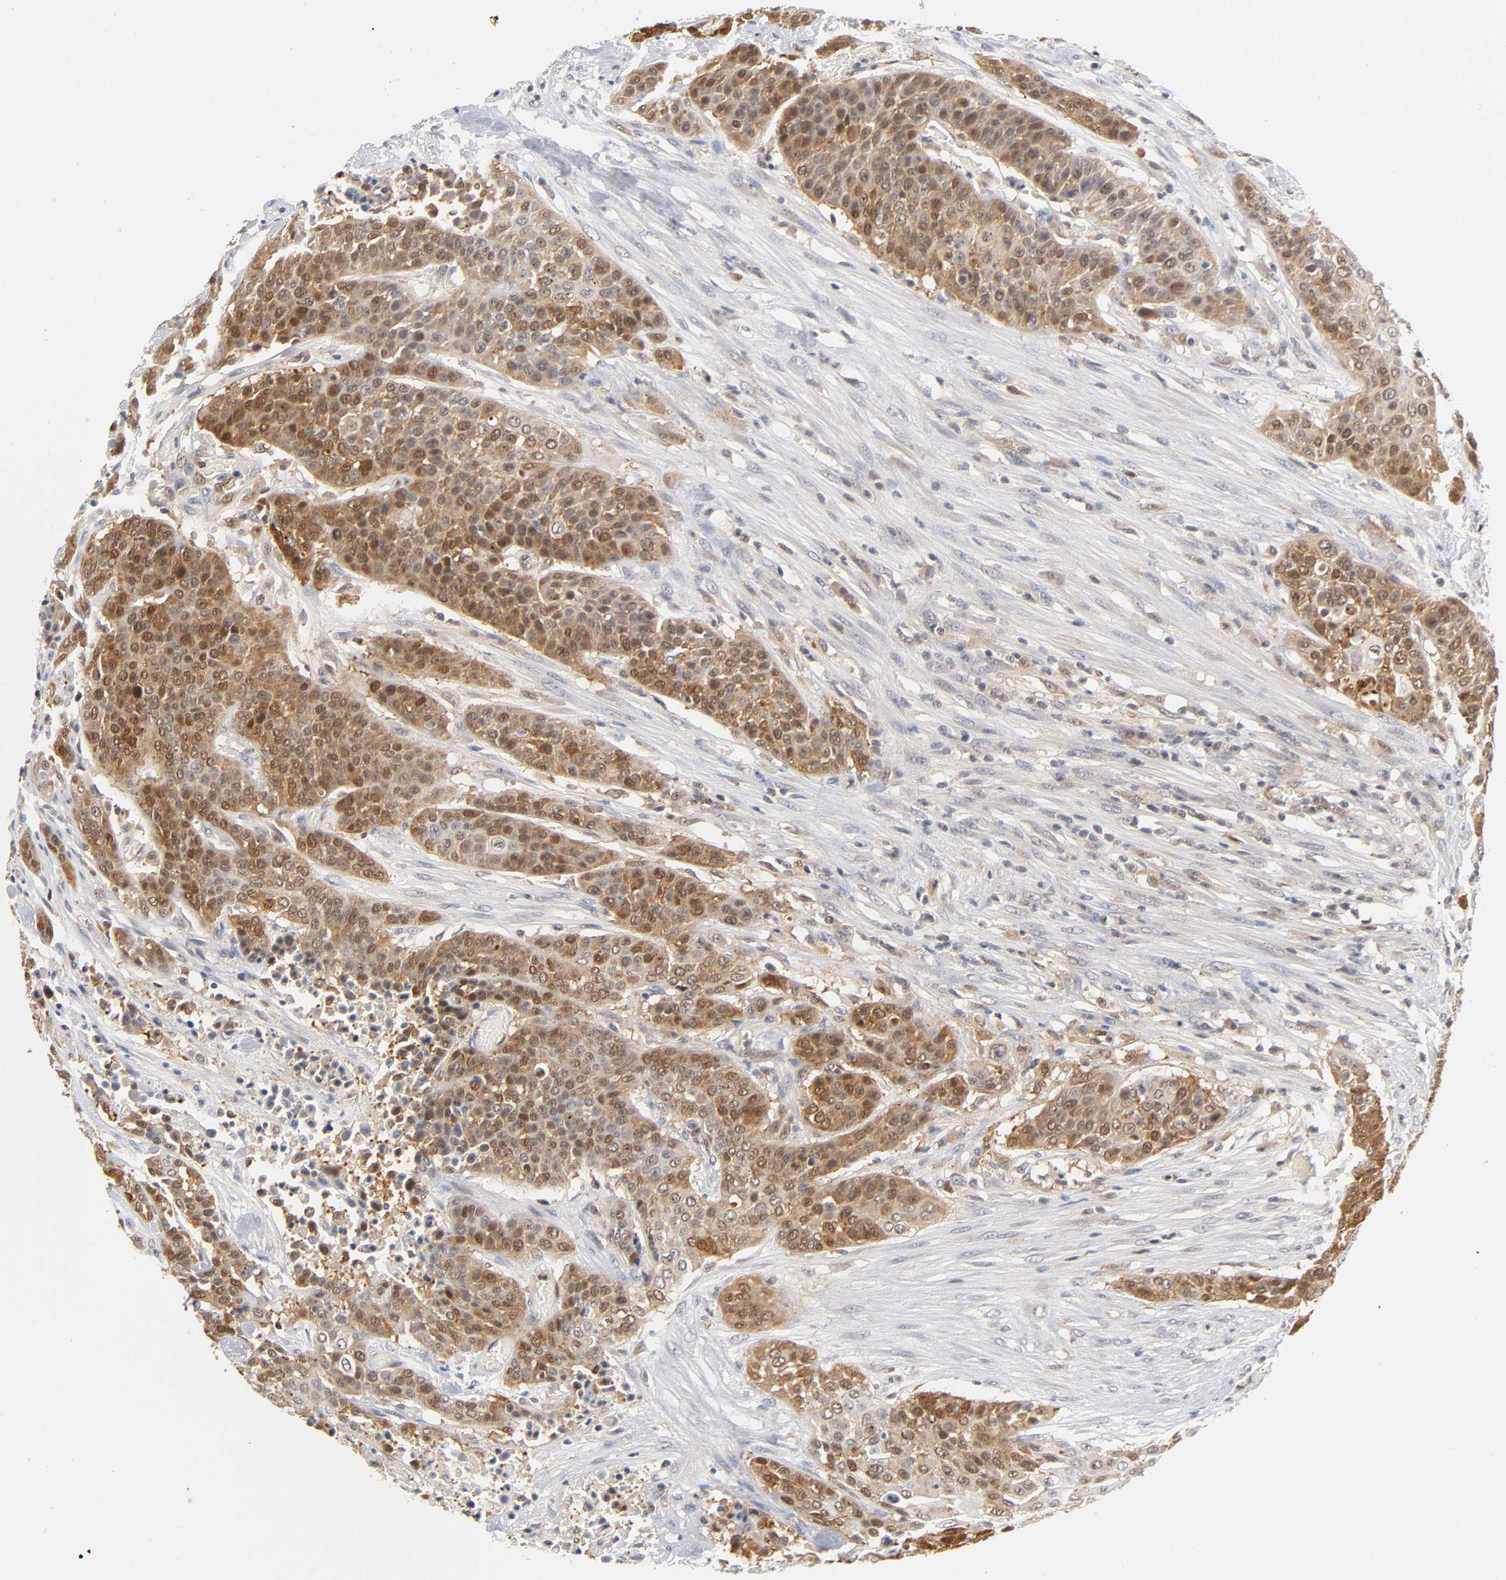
{"staining": {"intensity": "strong", "quantity": ">75%", "location": "cytoplasmic/membranous"}, "tissue": "urothelial cancer", "cell_type": "Tumor cells", "image_type": "cancer", "snomed": [{"axis": "morphology", "description": "Urothelial carcinoma, High grade"}, {"axis": "topography", "description": "Urinary bladder"}], "caption": "Urothelial cancer tissue exhibits strong cytoplasmic/membranous staining in approximately >75% of tumor cells, visualized by immunohistochemistry. Immunohistochemistry (ihc) stains the protein in brown and the nuclei are stained blue.", "gene": "DFFB", "patient": {"sex": "male", "age": 74}}